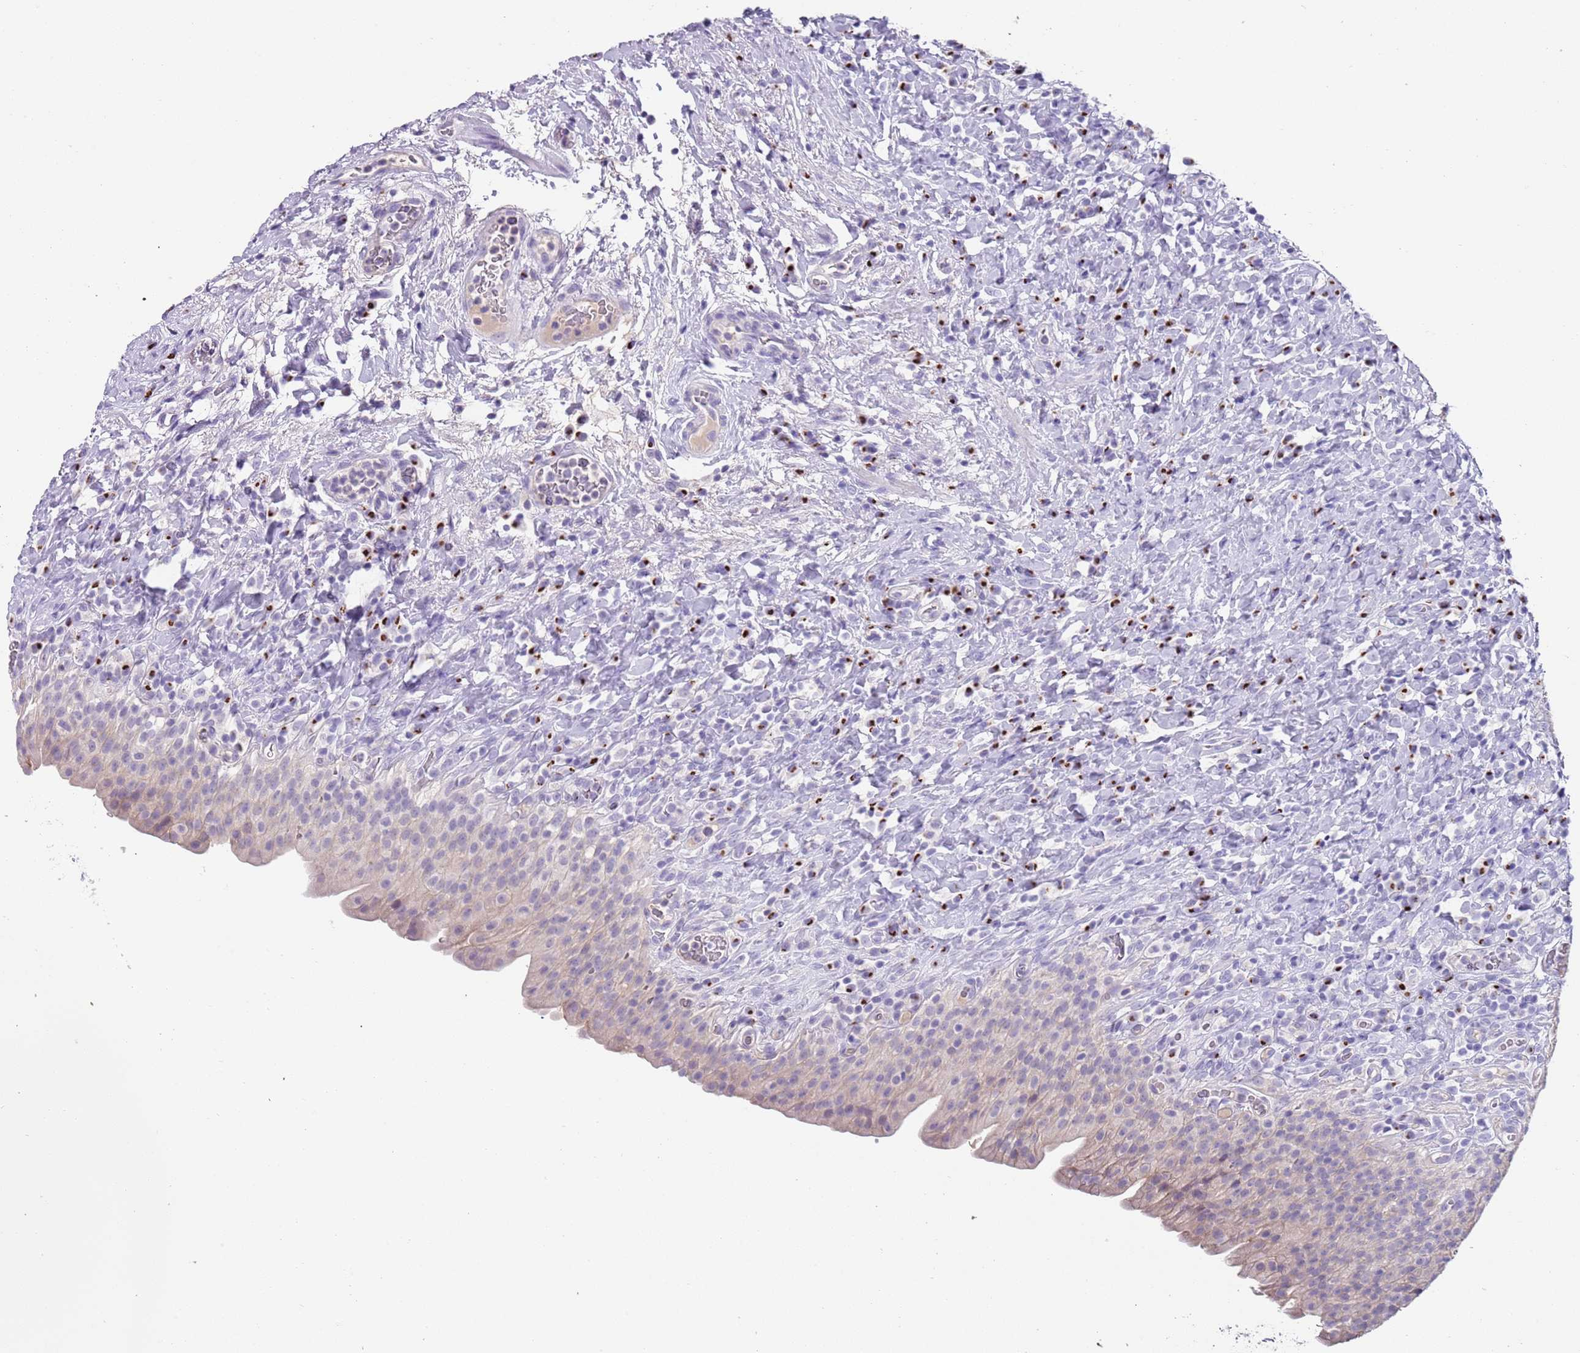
{"staining": {"intensity": "negative", "quantity": "none", "location": "none"}, "tissue": "urinary bladder", "cell_type": "Urothelial cells", "image_type": "normal", "snomed": [{"axis": "morphology", "description": "Normal tissue, NOS"}, {"axis": "morphology", "description": "Inflammation, NOS"}, {"axis": "topography", "description": "Urinary bladder"}], "caption": "This is an IHC histopathology image of normal urinary bladder. There is no staining in urothelial cells.", "gene": "C2CD3", "patient": {"sex": "male", "age": 64}}